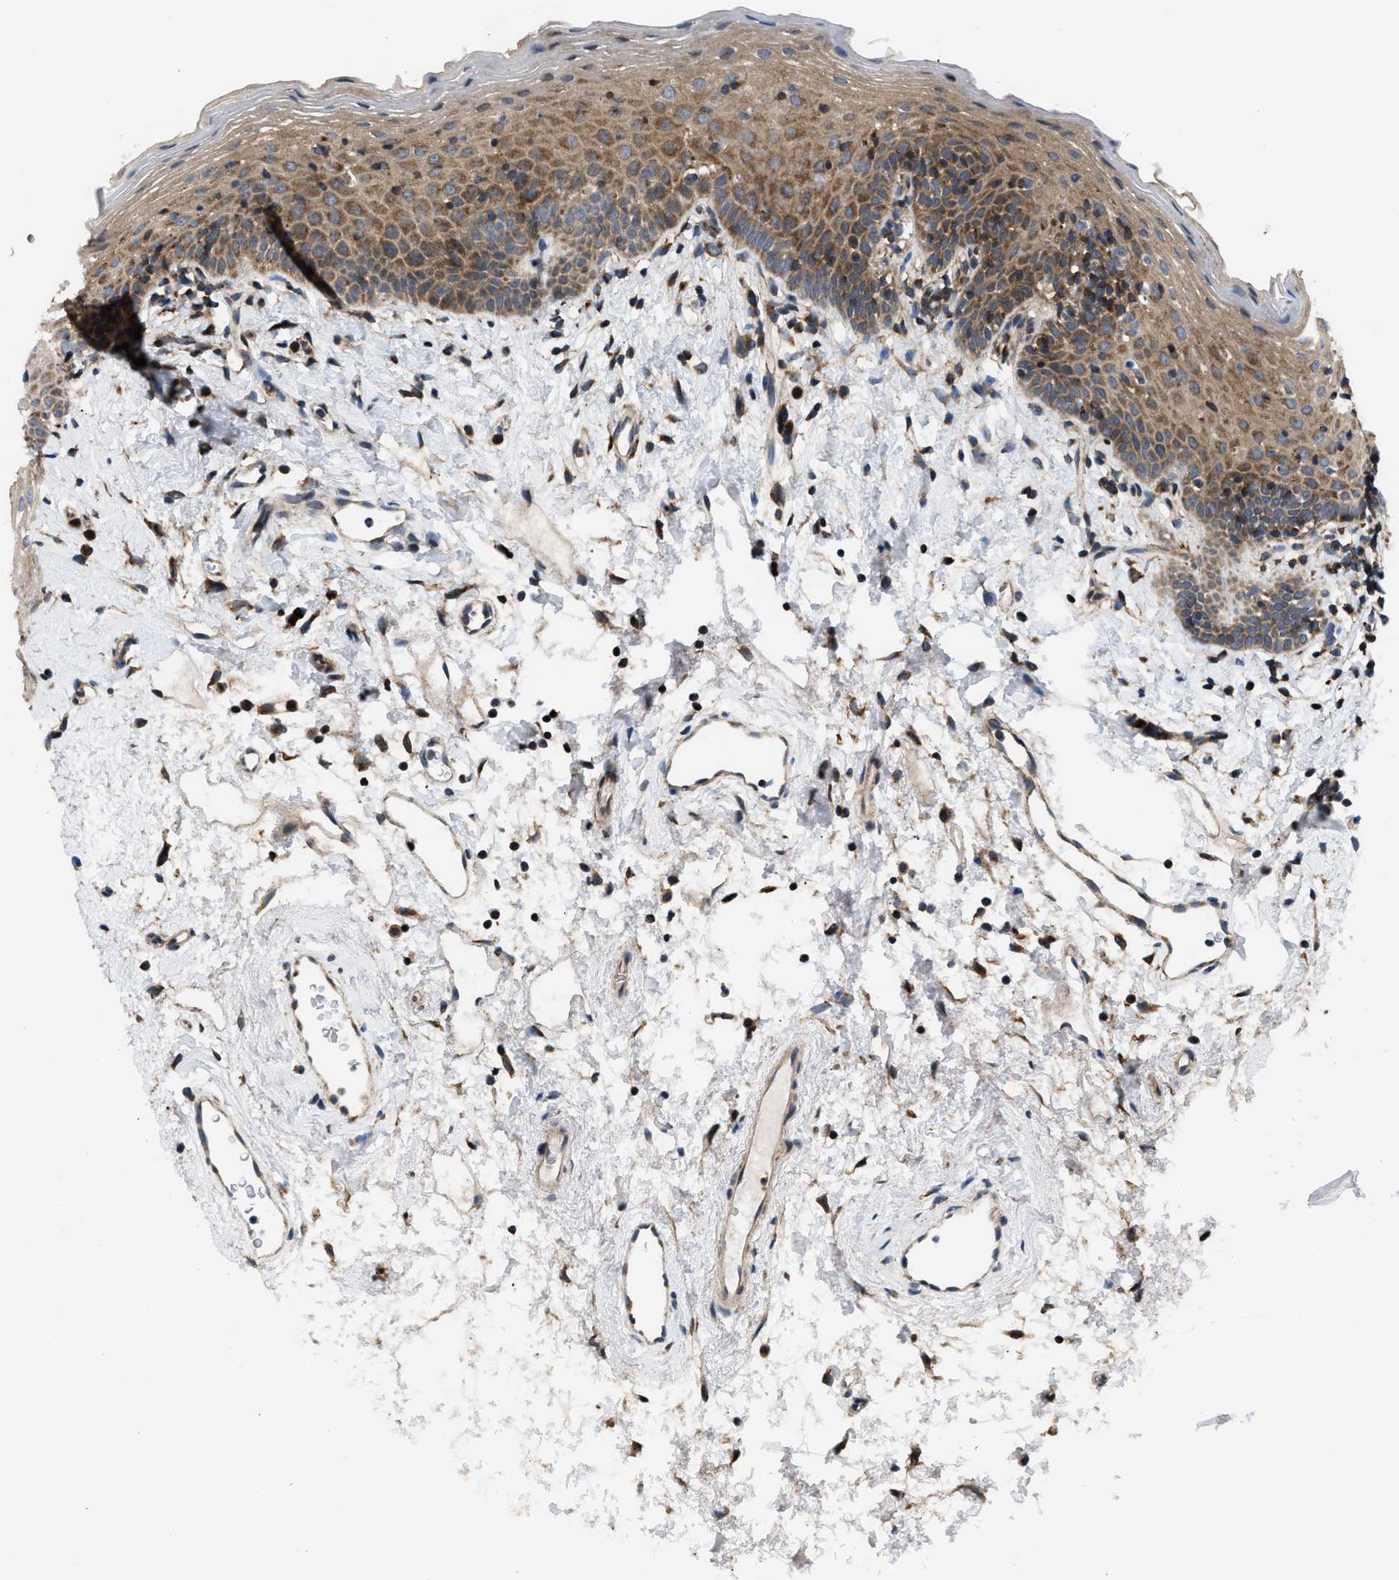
{"staining": {"intensity": "moderate", "quantity": ">75%", "location": "cytoplasmic/membranous"}, "tissue": "oral mucosa", "cell_type": "Squamous epithelial cells", "image_type": "normal", "snomed": [{"axis": "morphology", "description": "Normal tissue, NOS"}, {"axis": "topography", "description": "Oral tissue"}], "caption": "Unremarkable oral mucosa demonstrates moderate cytoplasmic/membranous staining in about >75% of squamous epithelial cells, visualized by immunohistochemistry. (Brightfield microscopy of DAB IHC at high magnification).", "gene": "OPTN", "patient": {"sex": "male", "age": 66}}